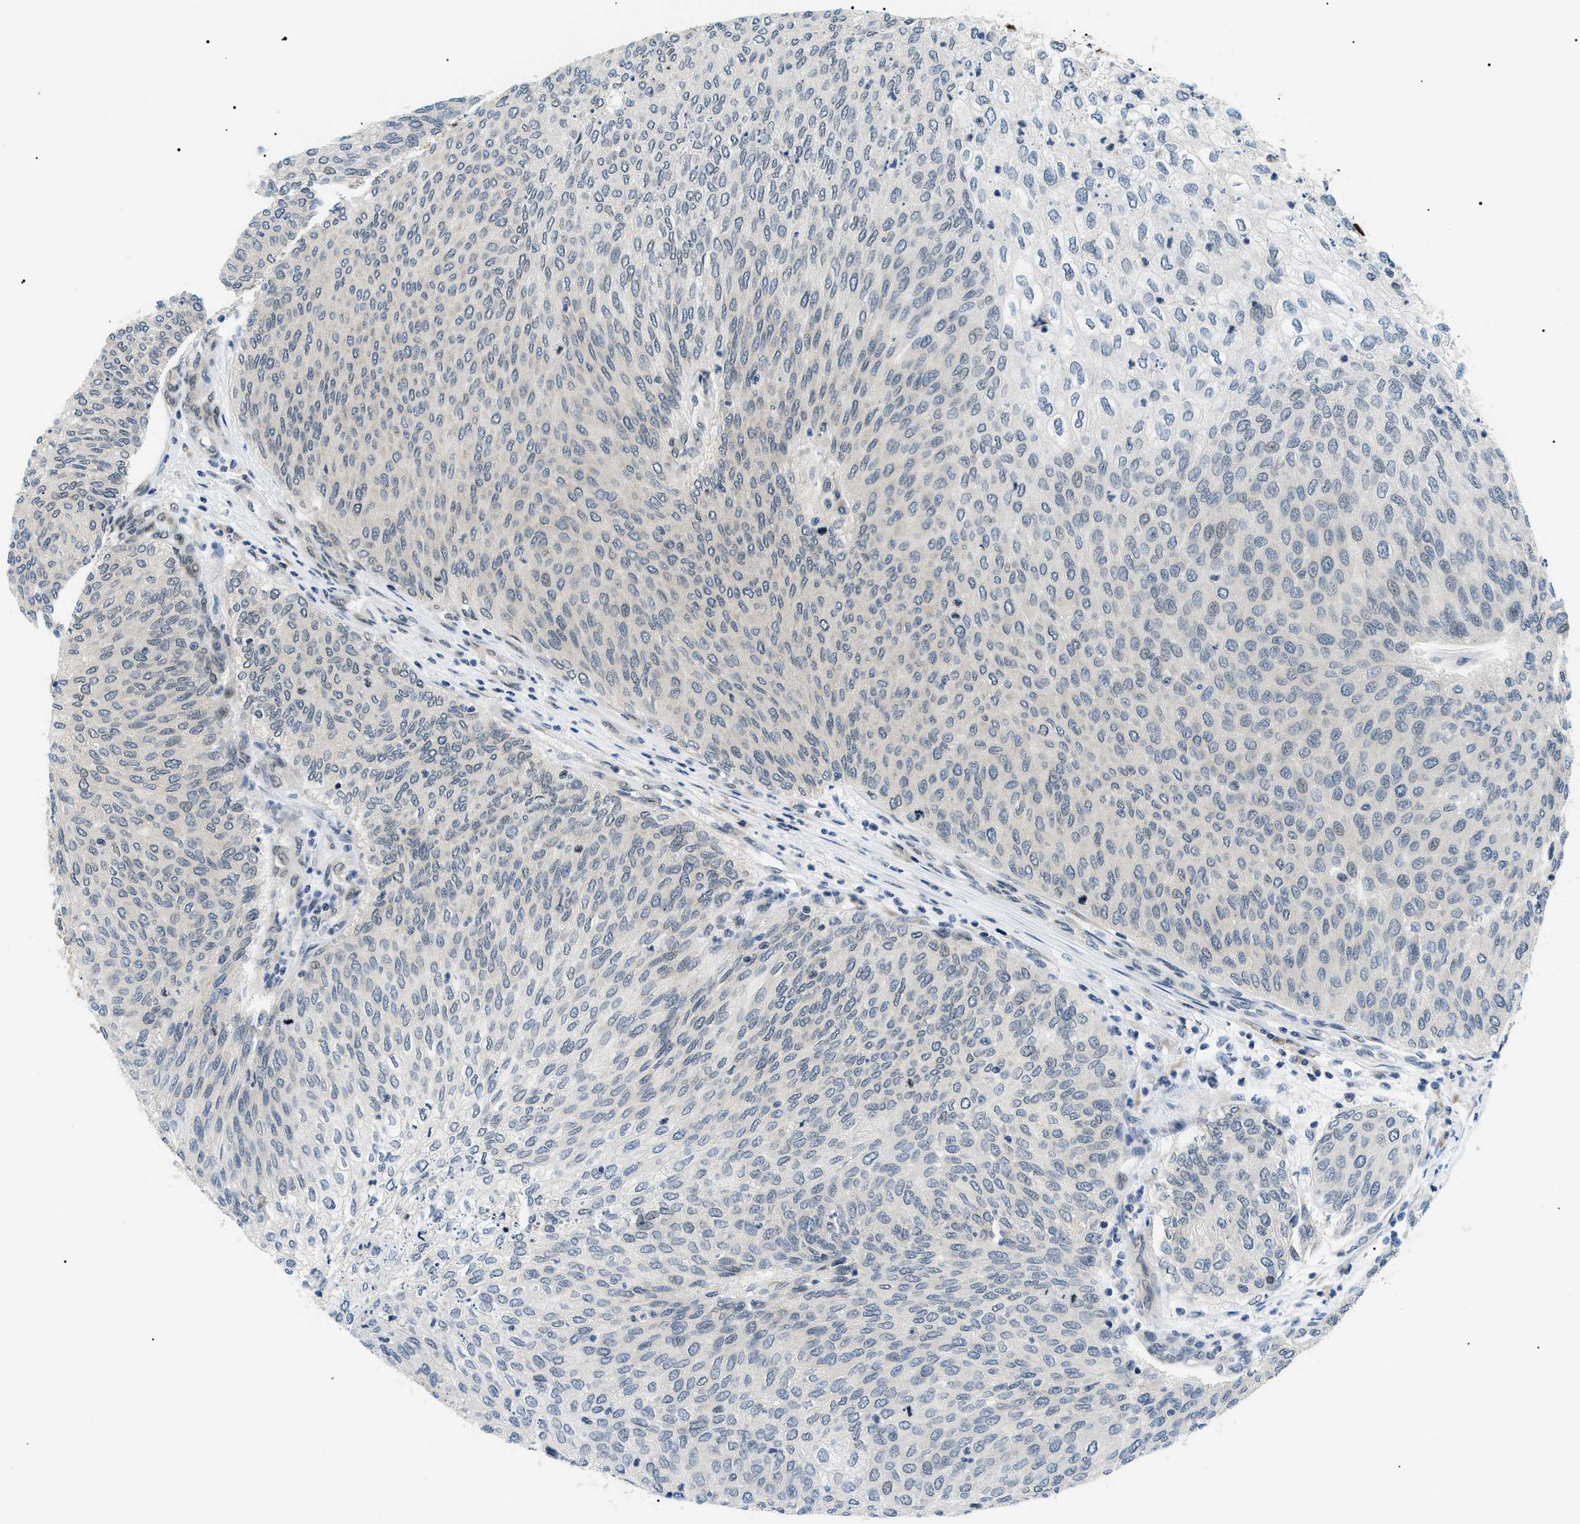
{"staining": {"intensity": "negative", "quantity": "none", "location": "none"}, "tissue": "urothelial cancer", "cell_type": "Tumor cells", "image_type": "cancer", "snomed": [{"axis": "morphology", "description": "Urothelial carcinoma, Low grade"}, {"axis": "topography", "description": "Urinary bladder"}], "caption": "Tumor cells are negative for brown protein staining in low-grade urothelial carcinoma. Brightfield microscopy of IHC stained with DAB (3,3'-diaminobenzidine) (brown) and hematoxylin (blue), captured at high magnification.", "gene": "CWC25", "patient": {"sex": "female", "age": 79}}